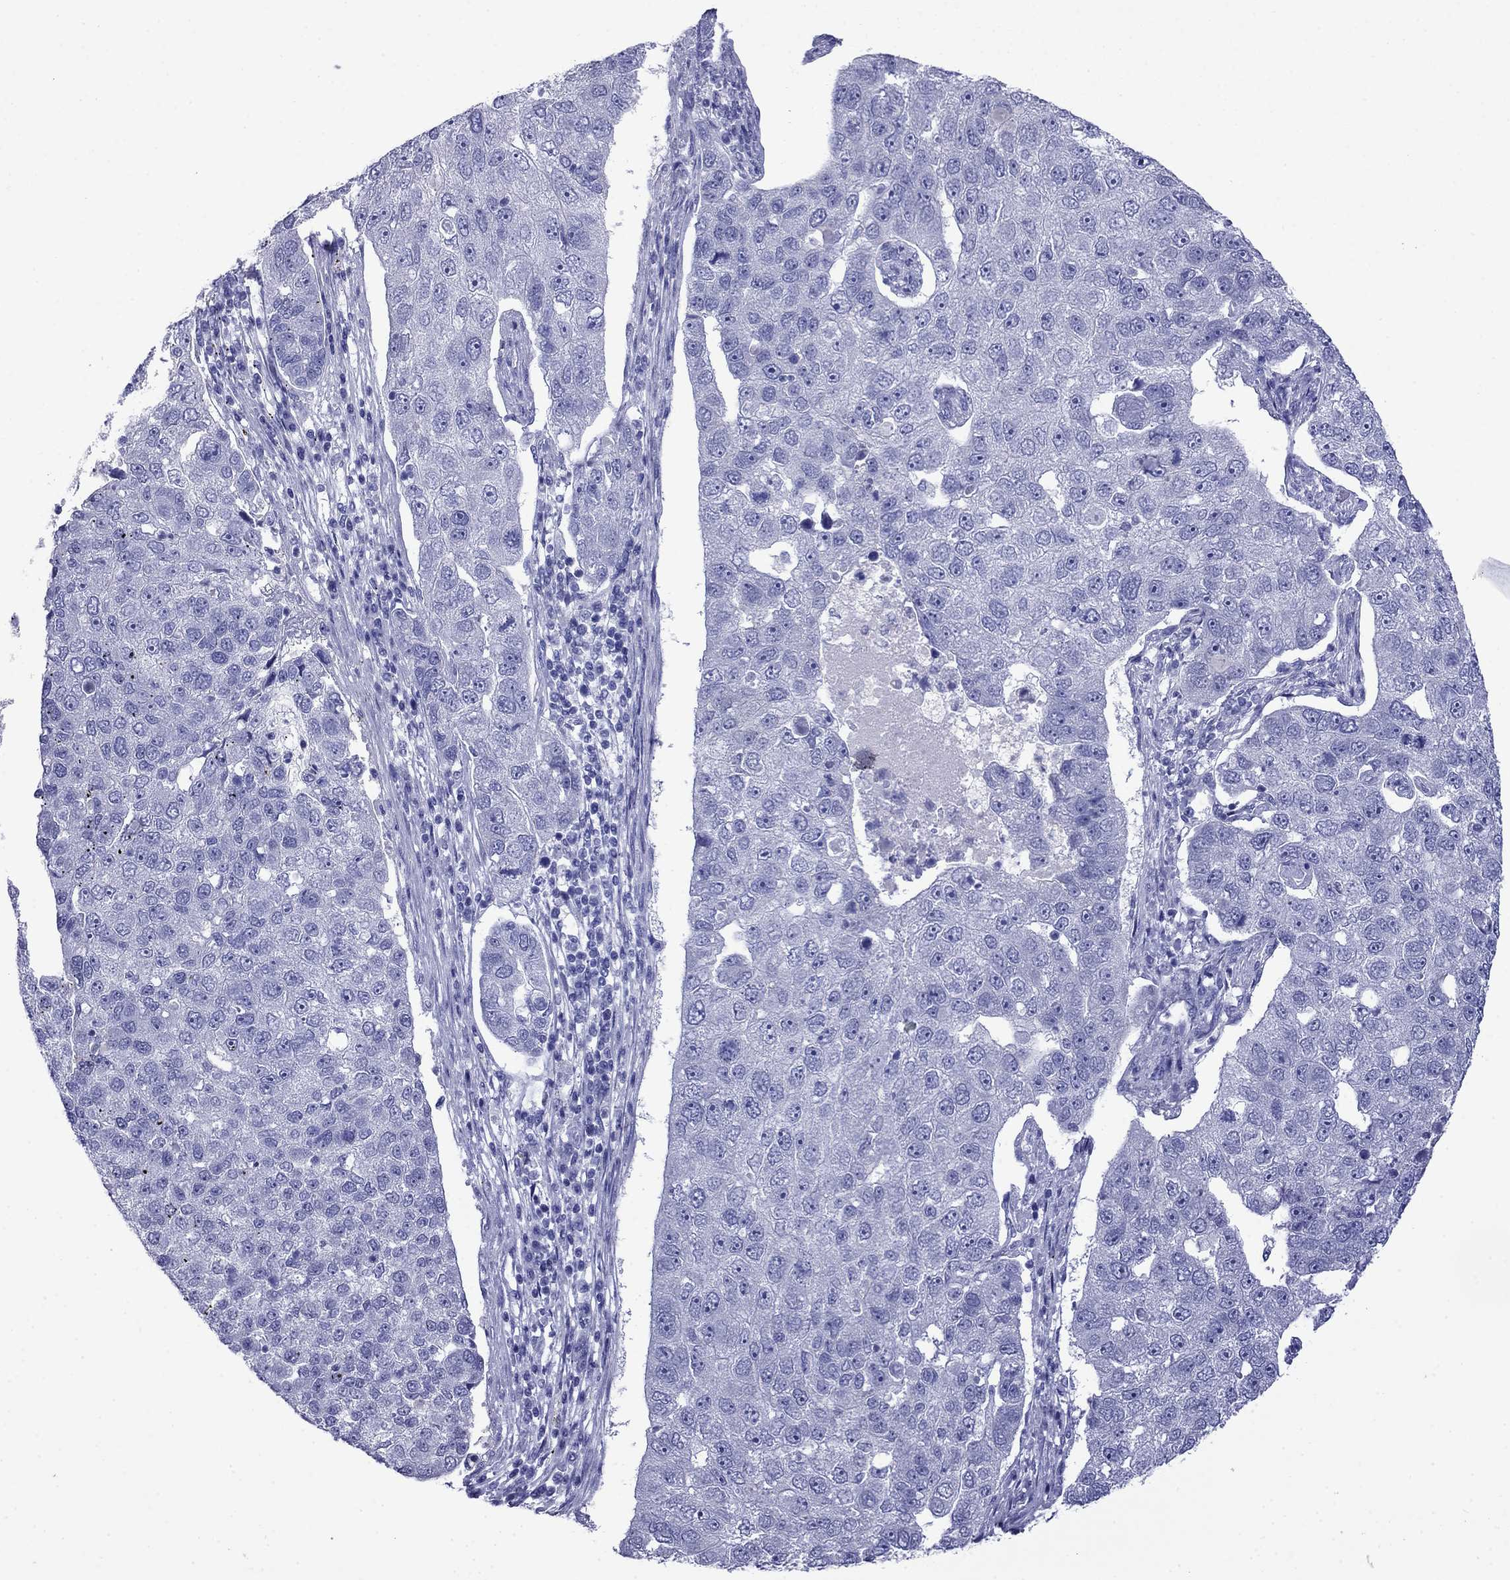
{"staining": {"intensity": "negative", "quantity": "none", "location": "none"}, "tissue": "pancreatic cancer", "cell_type": "Tumor cells", "image_type": "cancer", "snomed": [{"axis": "morphology", "description": "Adenocarcinoma, NOS"}, {"axis": "topography", "description": "Pancreas"}], "caption": "Image shows no significant protein expression in tumor cells of pancreatic adenocarcinoma. (IHC, brightfield microscopy, high magnification).", "gene": "MYO15A", "patient": {"sex": "female", "age": 61}}